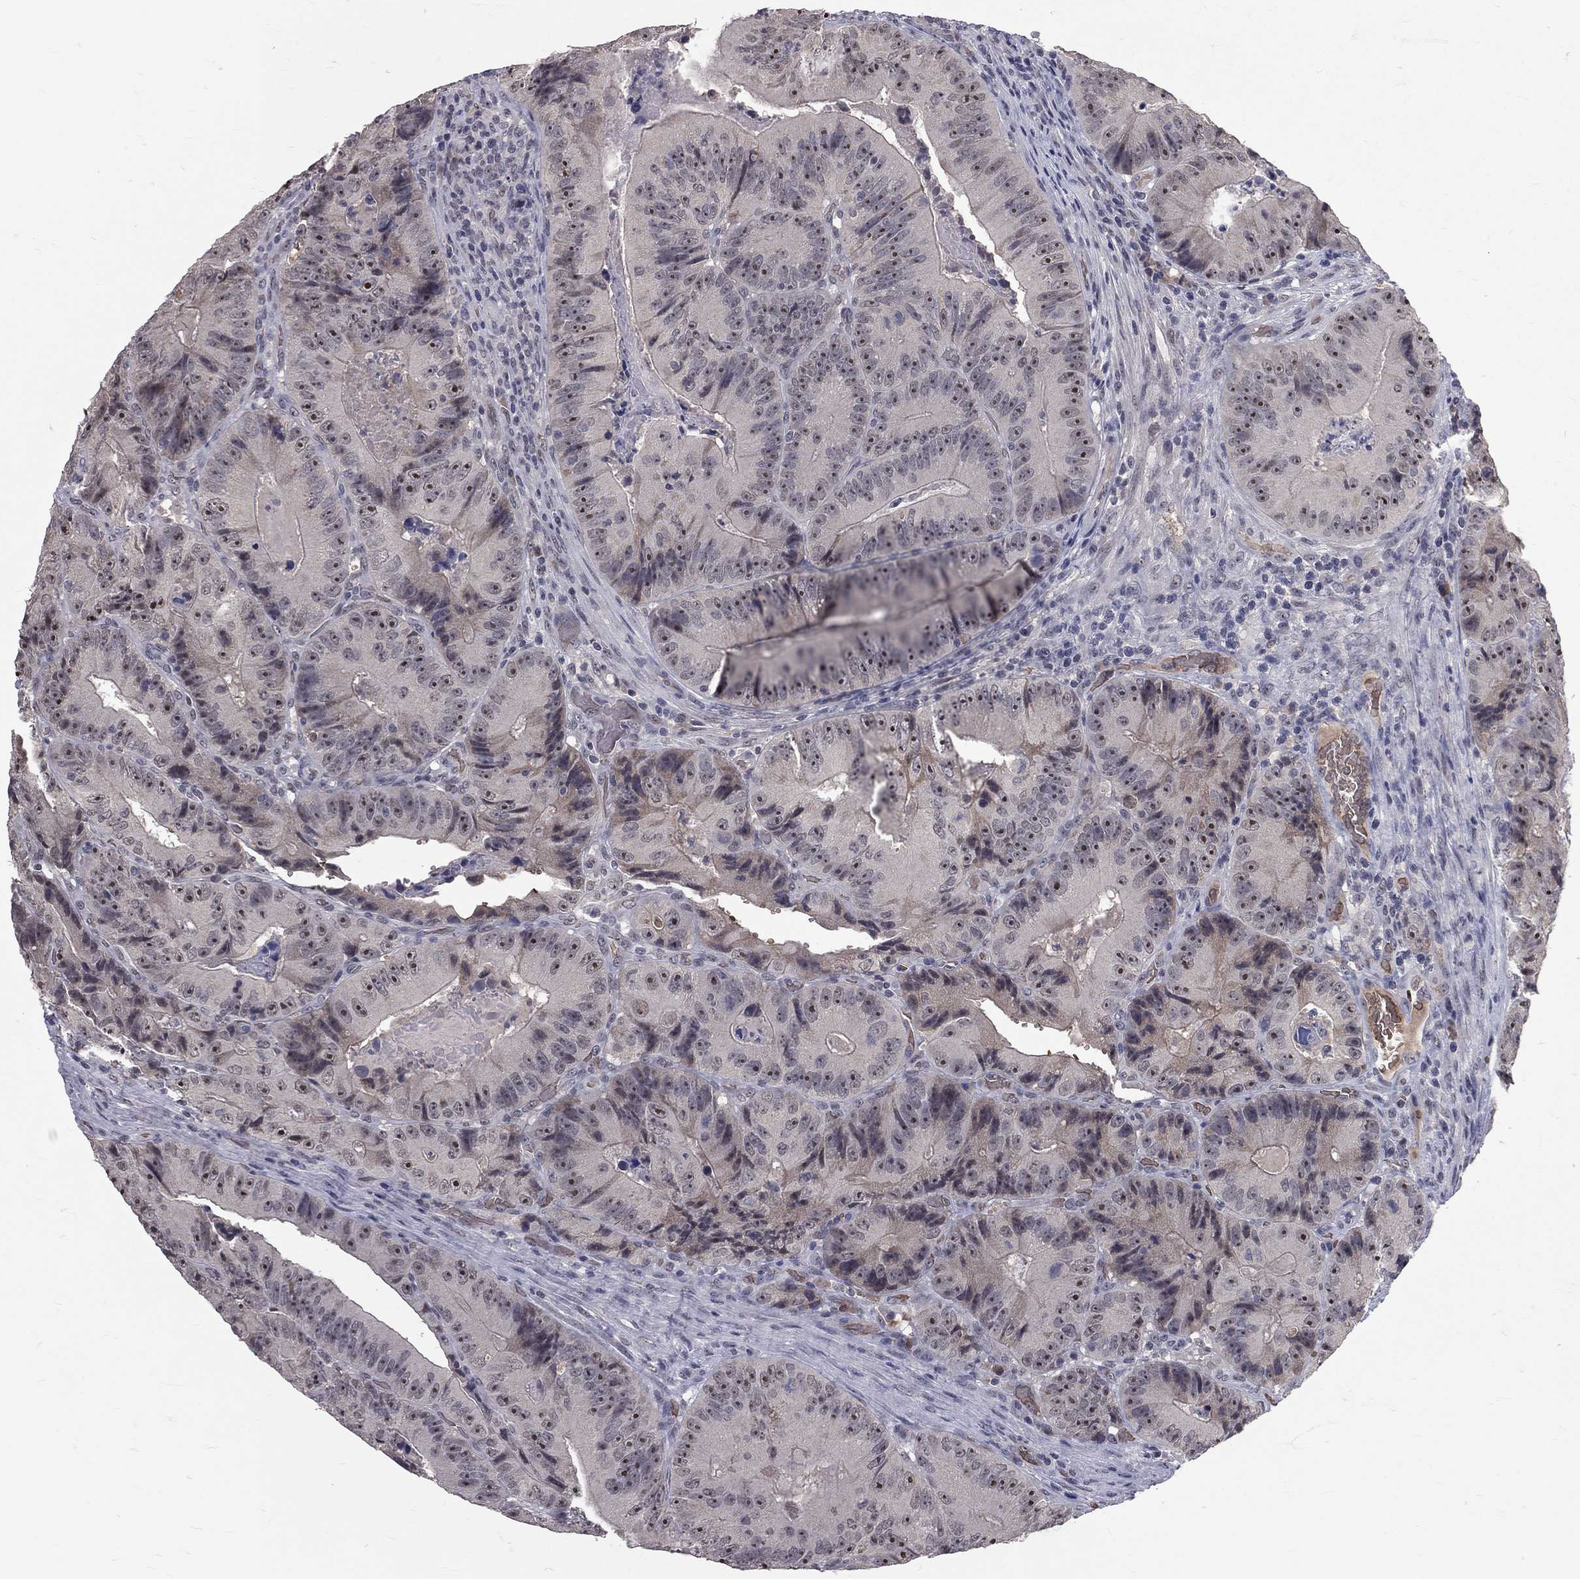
{"staining": {"intensity": "moderate", "quantity": "25%-75%", "location": "nuclear"}, "tissue": "colorectal cancer", "cell_type": "Tumor cells", "image_type": "cancer", "snomed": [{"axis": "morphology", "description": "Adenocarcinoma, NOS"}, {"axis": "topography", "description": "Colon"}], "caption": "Immunohistochemistry staining of colorectal cancer (adenocarcinoma), which shows medium levels of moderate nuclear expression in about 25%-75% of tumor cells indicating moderate nuclear protein expression. The staining was performed using DAB (3,3'-diaminobenzidine) (brown) for protein detection and nuclei were counterstained in hematoxylin (blue).", "gene": "DSG4", "patient": {"sex": "female", "age": 86}}